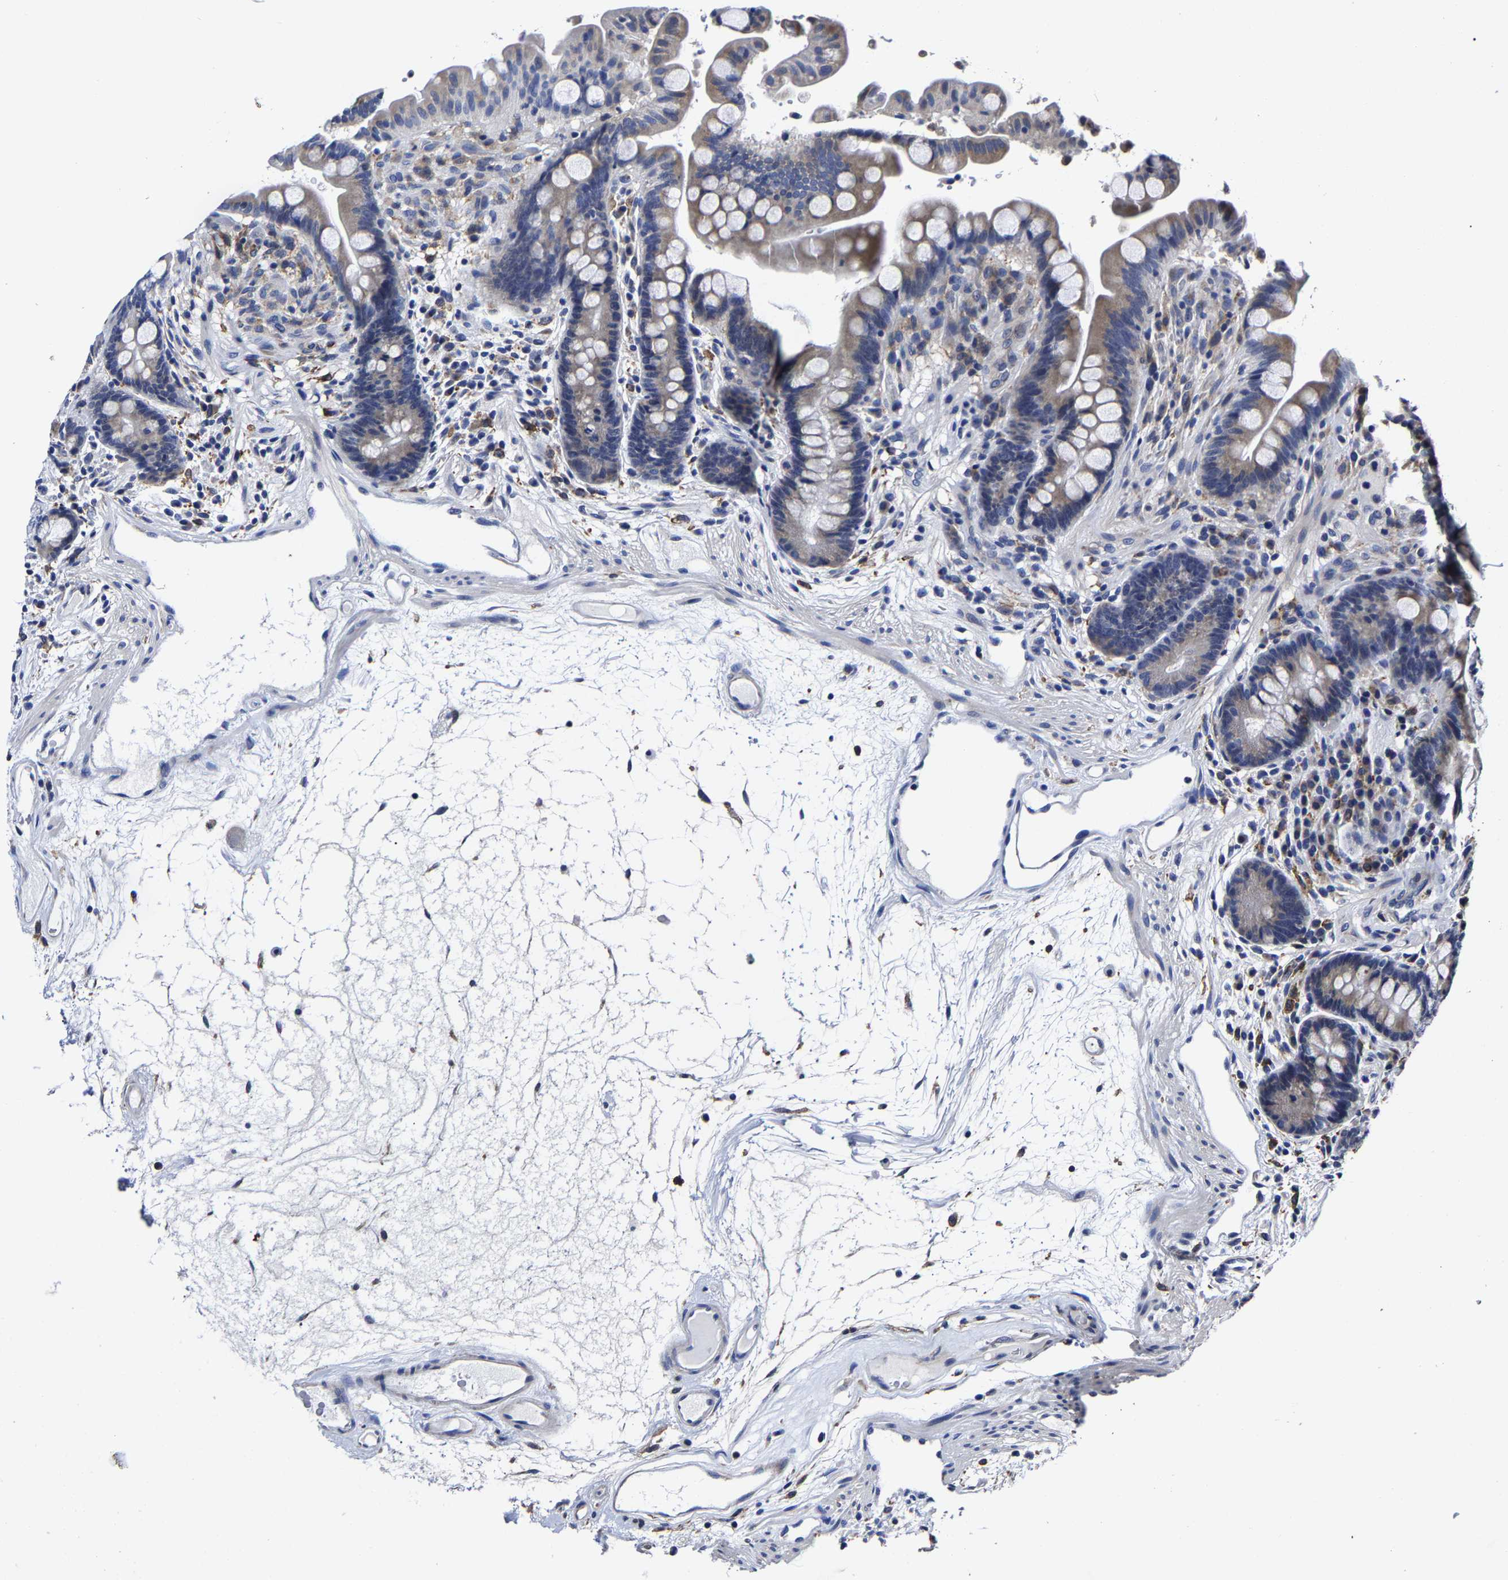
{"staining": {"intensity": "negative", "quantity": "none", "location": "none"}, "tissue": "colon", "cell_type": "Endothelial cells", "image_type": "normal", "snomed": [{"axis": "morphology", "description": "Normal tissue, NOS"}, {"axis": "topography", "description": "Colon"}], "caption": "DAB immunohistochemical staining of benign human colon demonstrates no significant staining in endothelial cells. The staining is performed using DAB brown chromogen with nuclei counter-stained in using hematoxylin.", "gene": "AASS", "patient": {"sex": "male", "age": 73}}